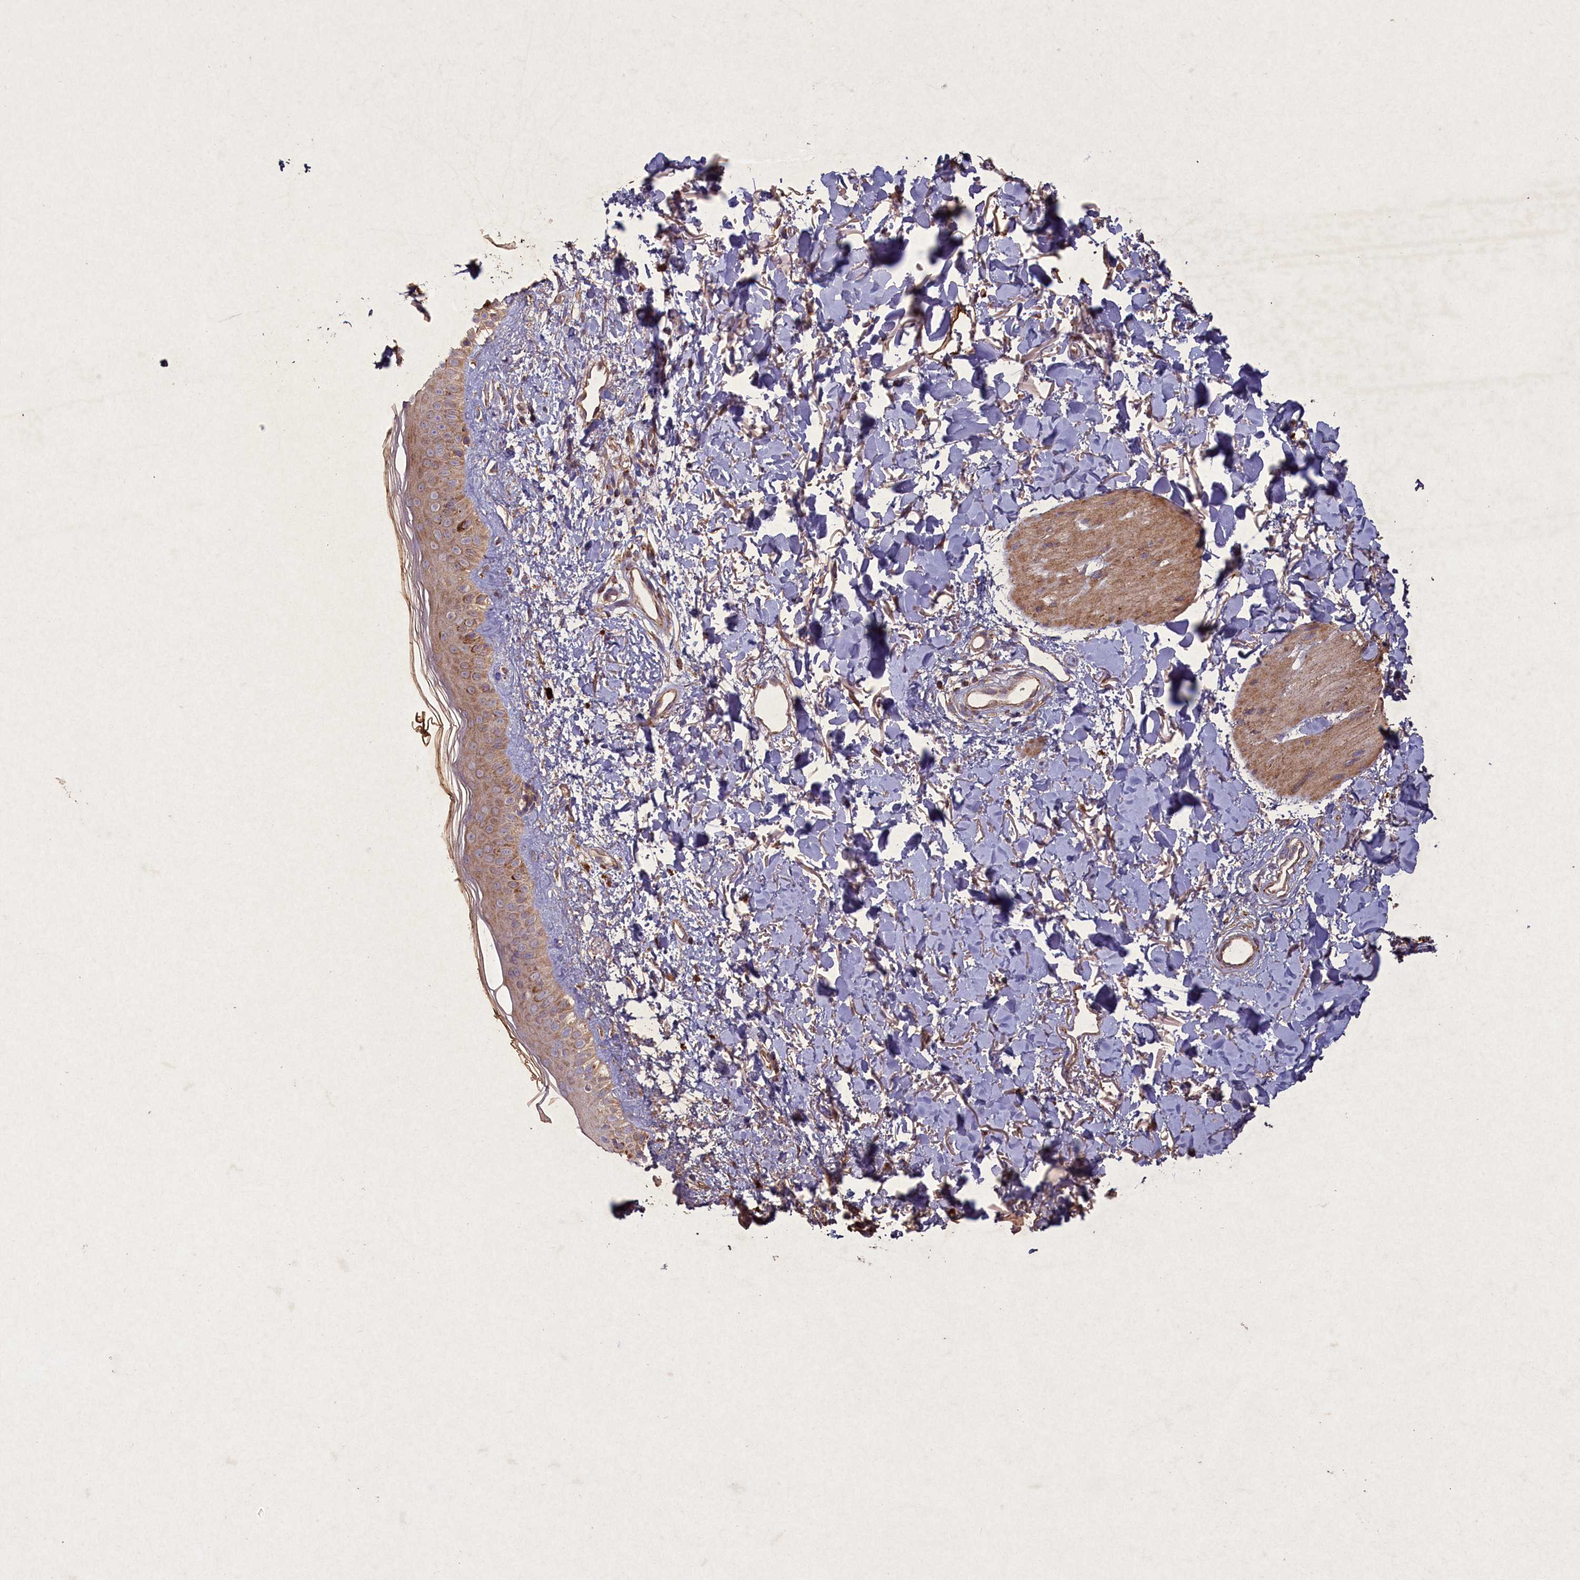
{"staining": {"intensity": "moderate", "quantity": ">75%", "location": "cytoplasmic/membranous"}, "tissue": "skin", "cell_type": "Fibroblasts", "image_type": "normal", "snomed": [{"axis": "morphology", "description": "Normal tissue, NOS"}, {"axis": "topography", "description": "Skin"}], "caption": "Benign skin was stained to show a protein in brown. There is medium levels of moderate cytoplasmic/membranous staining in approximately >75% of fibroblasts. (Brightfield microscopy of DAB IHC at high magnification).", "gene": "CIAO2B", "patient": {"sex": "female", "age": 58}}